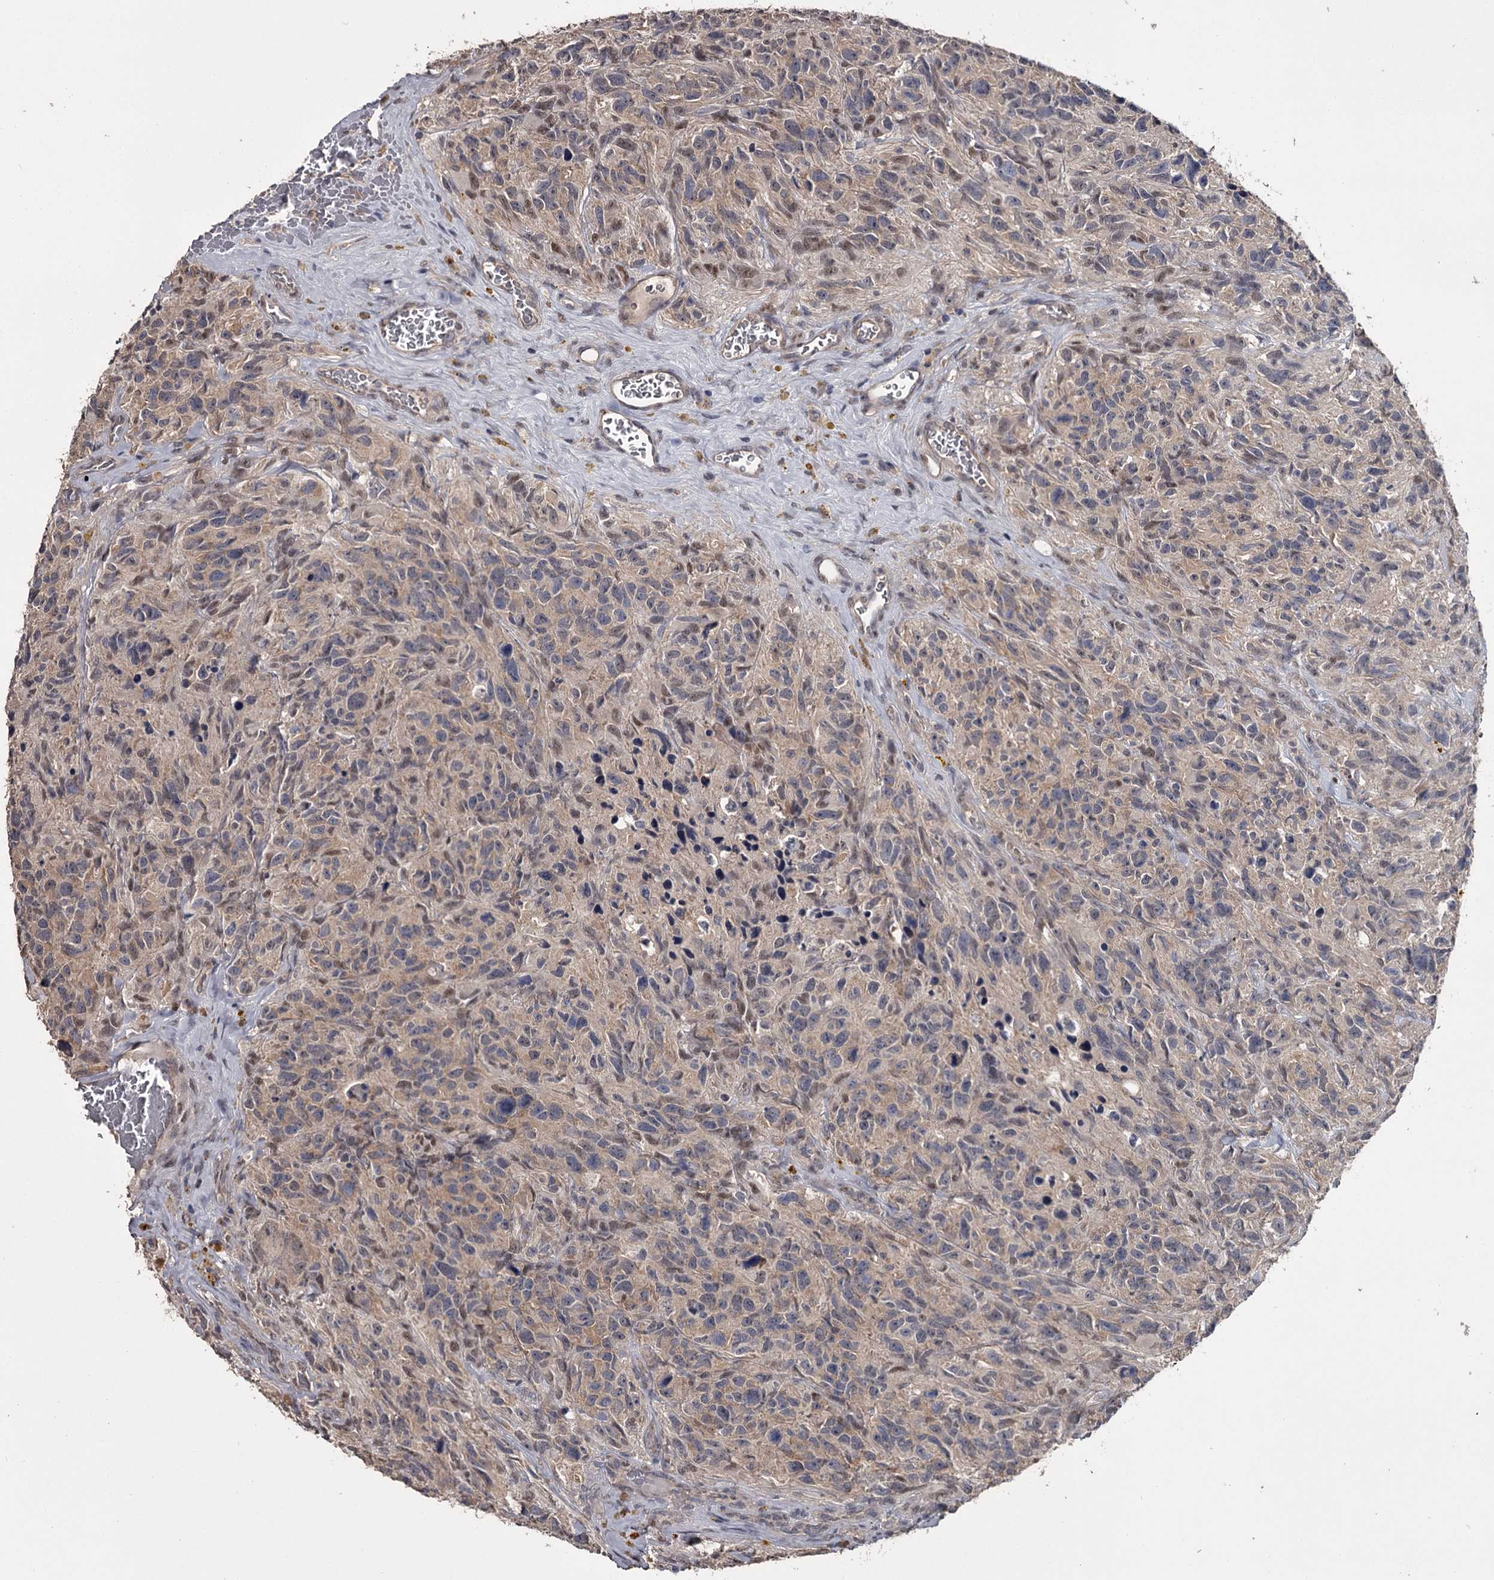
{"staining": {"intensity": "moderate", "quantity": "<25%", "location": "nuclear"}, "tissue": "glioma", "cell_type": "Tumor cells", "image_type": "cancer", "snomed": [{"axis": "morphology", "description": "Glioma, malignant, High grade"}, {"axis": "topography", "description": "Brain"}], "caption": "The photomicrograph demonstrates staining of glioma, revealing moderate nuclear protein expression (brown color) within tumor cells. (brown staining indicates protein expression, while blue staining denotes nuclei).", "gene": "PRPF40B", "patient": {"sex": "male", "age": 69}}